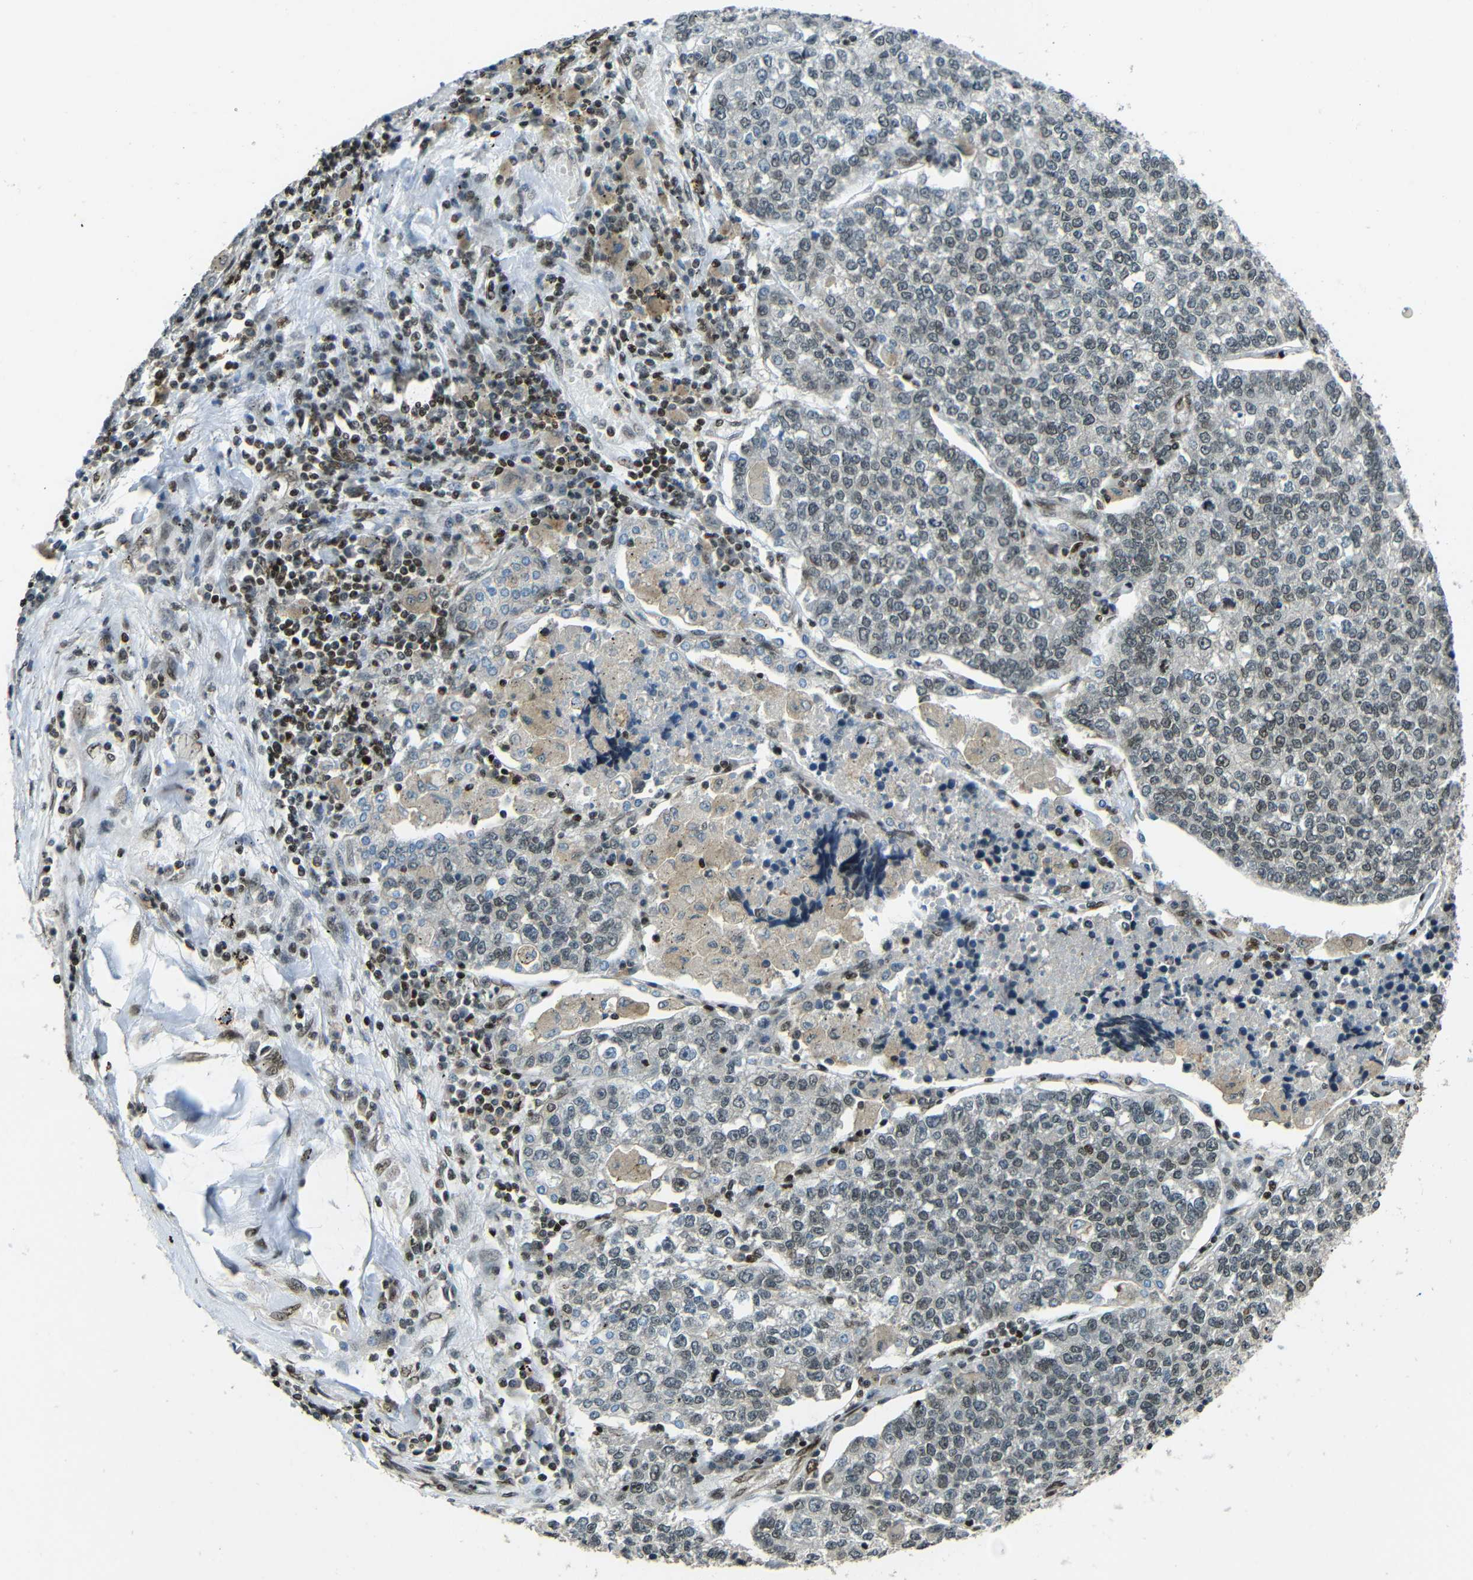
{"staining": {"intensity": "weak", "quantity": "<25%", "location": "nuclear"}, "tissue": "lung cancer", "cell_type": "Tumor cells", "image_type": "cancer", "snomed": [{"axis": "morphology", "description": "Adenocarcinoma, NOS"}, {"axis": "topography", "description": "Lung"}], "caption": "Immunohistochemistry micrograph of neoplastic tissue: lung cancer (adenocarcinoma) stained with DAB reveals no significant protein staining in tumor cells.", "gene": "PSIP1", "patient": {"sex": "male", "age": 49}}